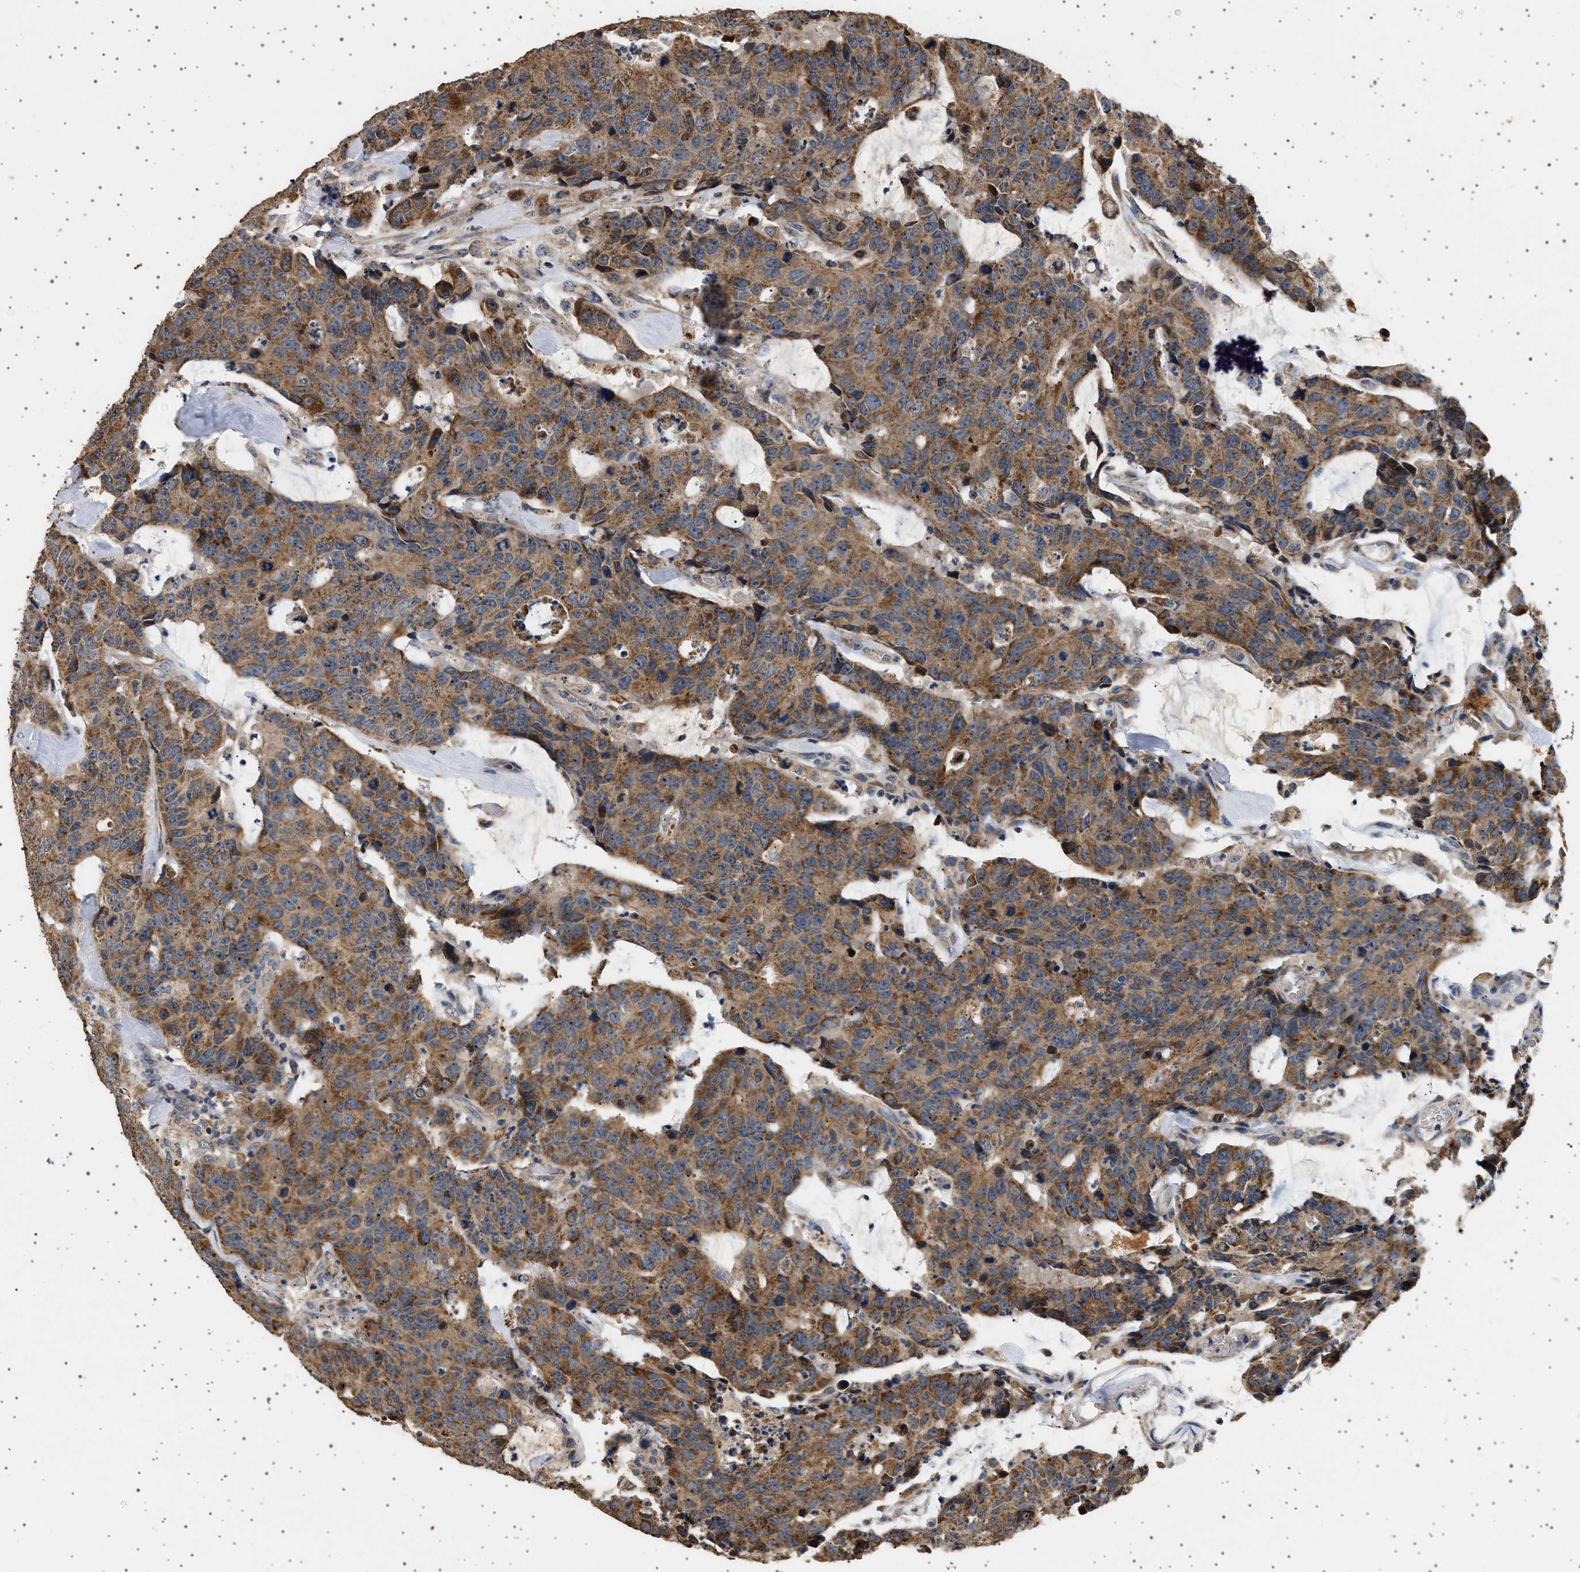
{"staining": {"intensity": "moderate", "quantity": ">75%", "location": "cytoplasmic/membranous"}, "tissue": "colorectal cancer", "cell_type": "Tumor cells", "image_type": "cancer", "snomed": [{"axis": "morphology", "description": "Adenocarcinoma, NOS"}, {"axis": "topography", "description": "Colon"}], "caption": "Immunohistochemistry (IHC) (DAB) staining of human colorectal cancer displays moderate cytoplasmic/membranous protein positivity in about >75% of tumor cells. Ihc stains the protein of interest in brown and the nuclei are stained blue.", "gene": "KCNA4", "patient": {"sex": "female", "age": 86}}